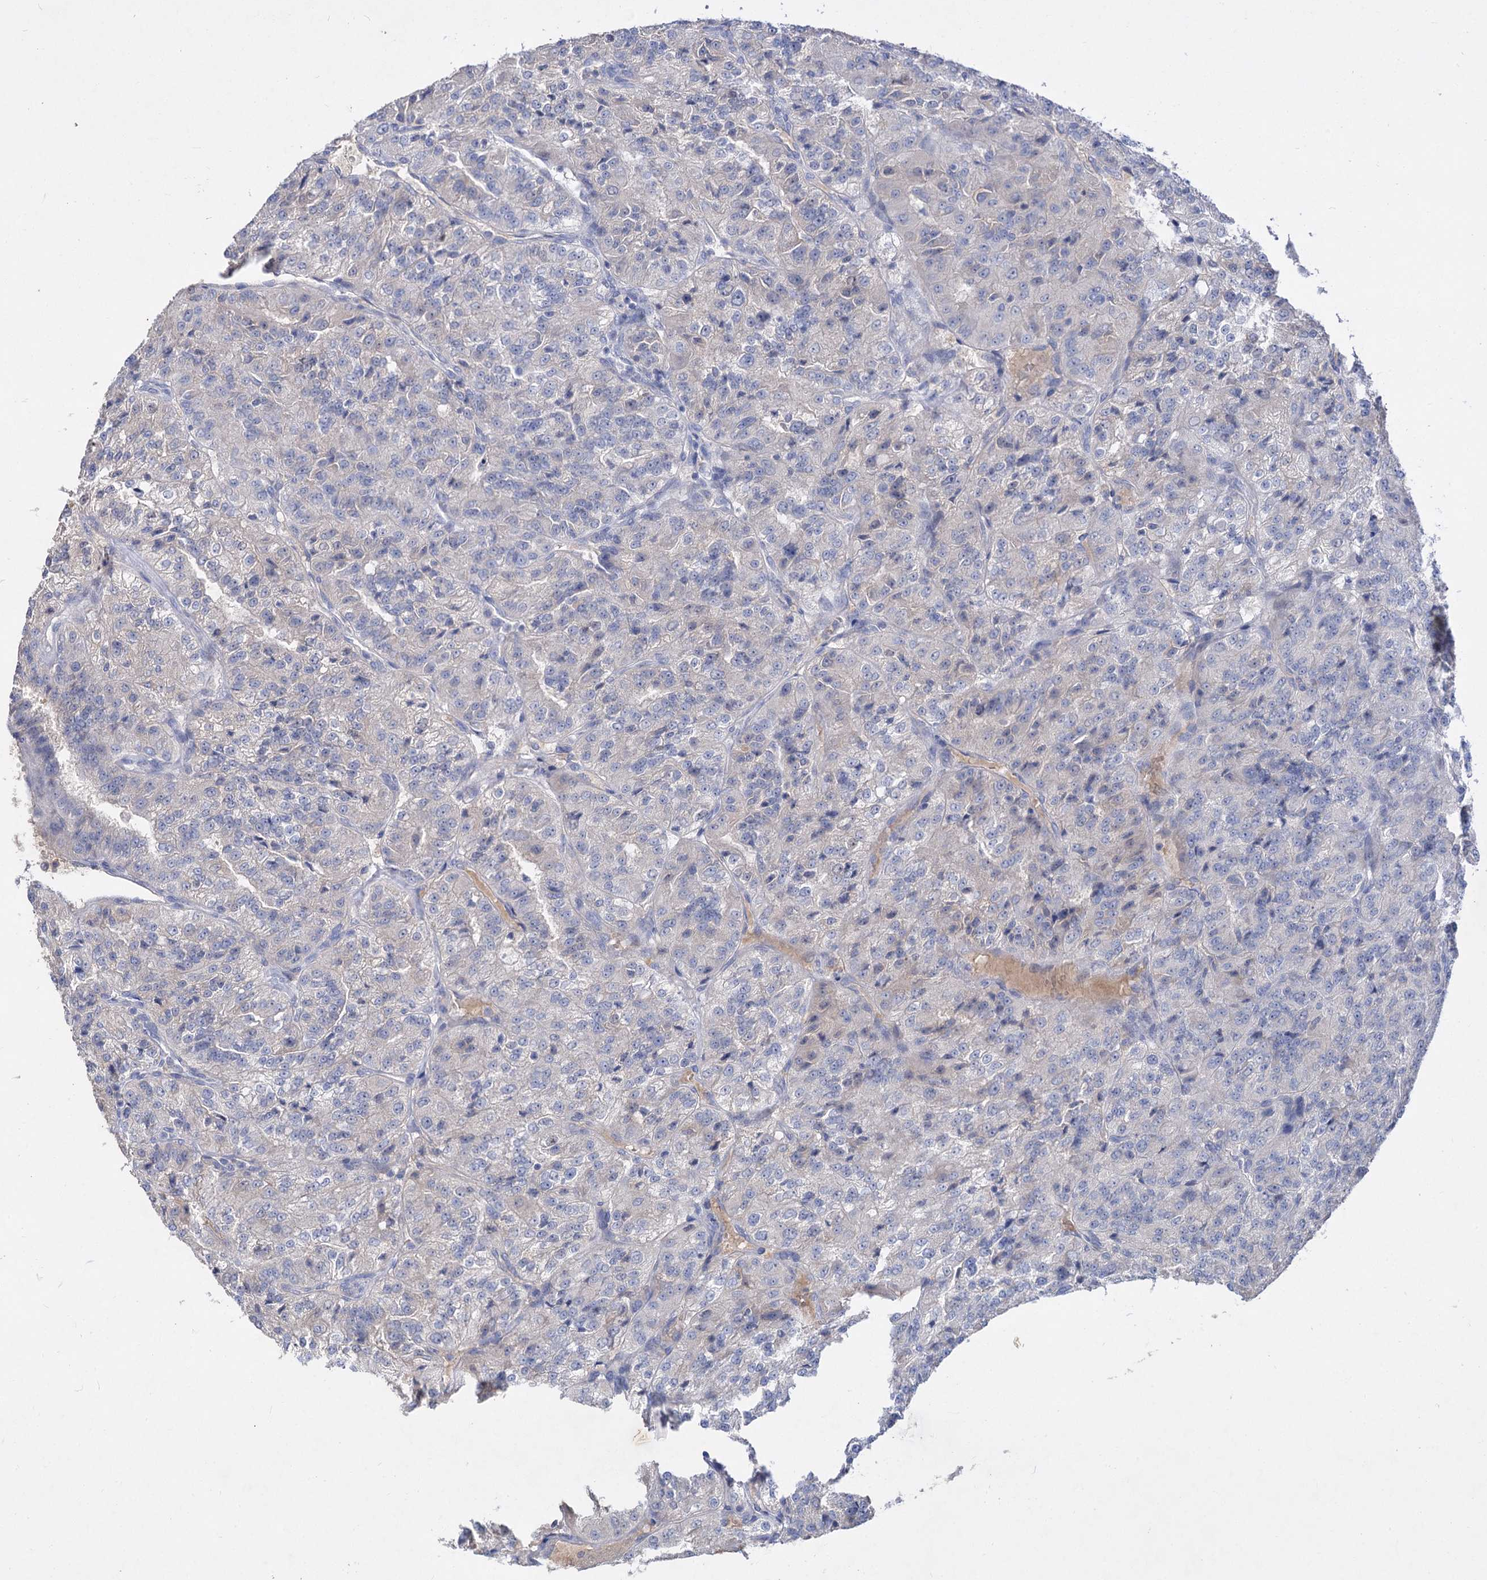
{"staining": {"intensity": "negative", "quantity": "none", "location": "none"}, "tissue": "renal cancer", "cell_type": "Tumor cells", "image_type": "cancer", "snomed": [{"axis": "morphology", "description": "Adenocarcinoma, NOS"}, {"axis": "topography", "description": "Kidney"}], "caption": "A high-resolution photomicrograph shows immunohistochemistry (IHC) staining of adenocarcinoma (renal), which demonstrates no significant expression in tumor cells. The staining is performed using DAB (3,3'-diaminobenzidine) brown chromogen with nuclei counter-stained in using hematoxylin.", "gene": "ATP4A", "patient": {"sex": "female", "age": 63}}